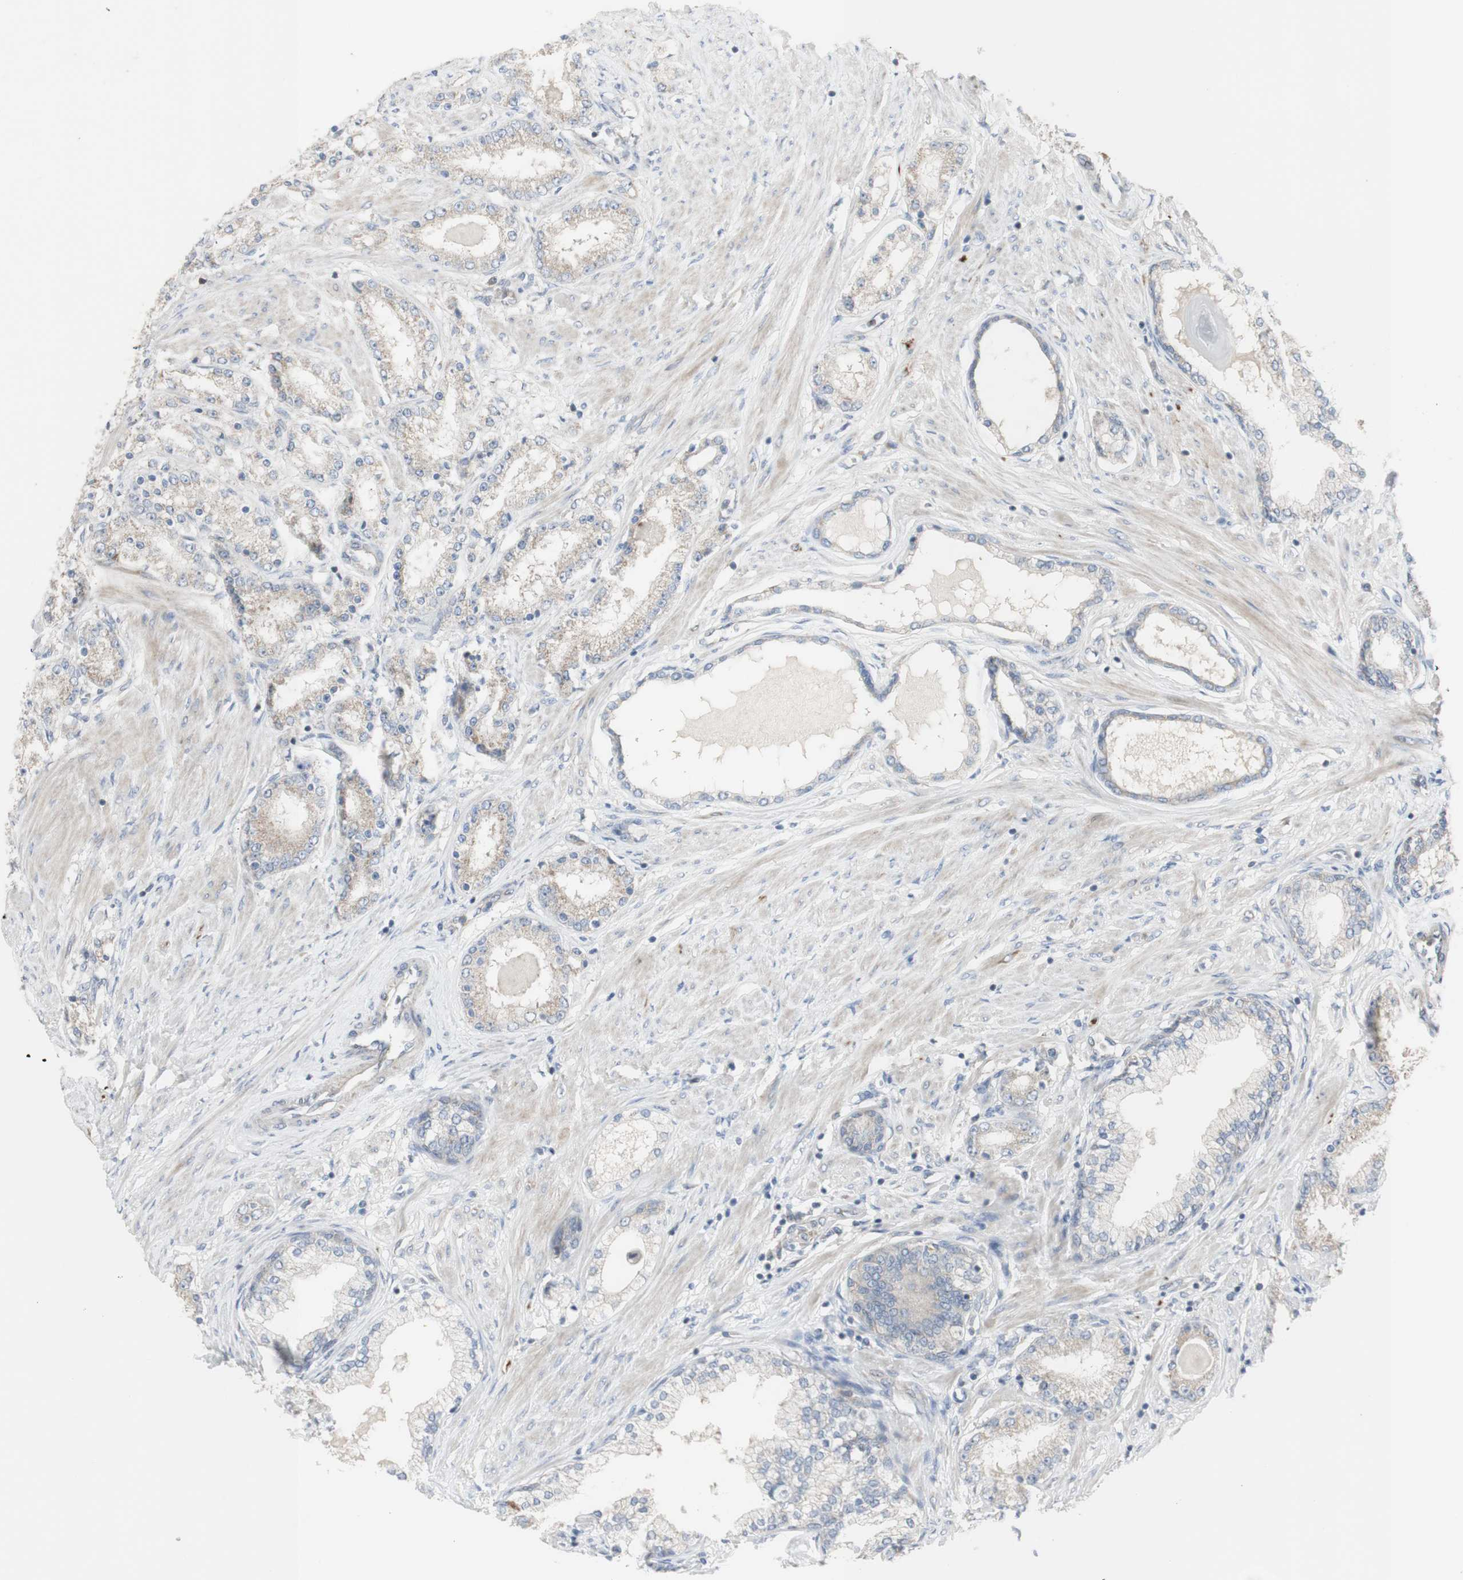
{"staining": {"intensity": "negative", "quantity": "none", "location": "none"}, "tissue": "prostate cancer", "cell_type": "Tumor cells", "image_type": "cancer", "snomed": [{"axis": "morphology", "description": "Adenocarcinoma, Low grade"}, {"axis": "topography", "description": "Prostate"}], "caption": "There is no significant positivity in tumor cells of prostate cancer.", "gene": "C3orf52", "patient": {"sex": "male", "age": 63}}